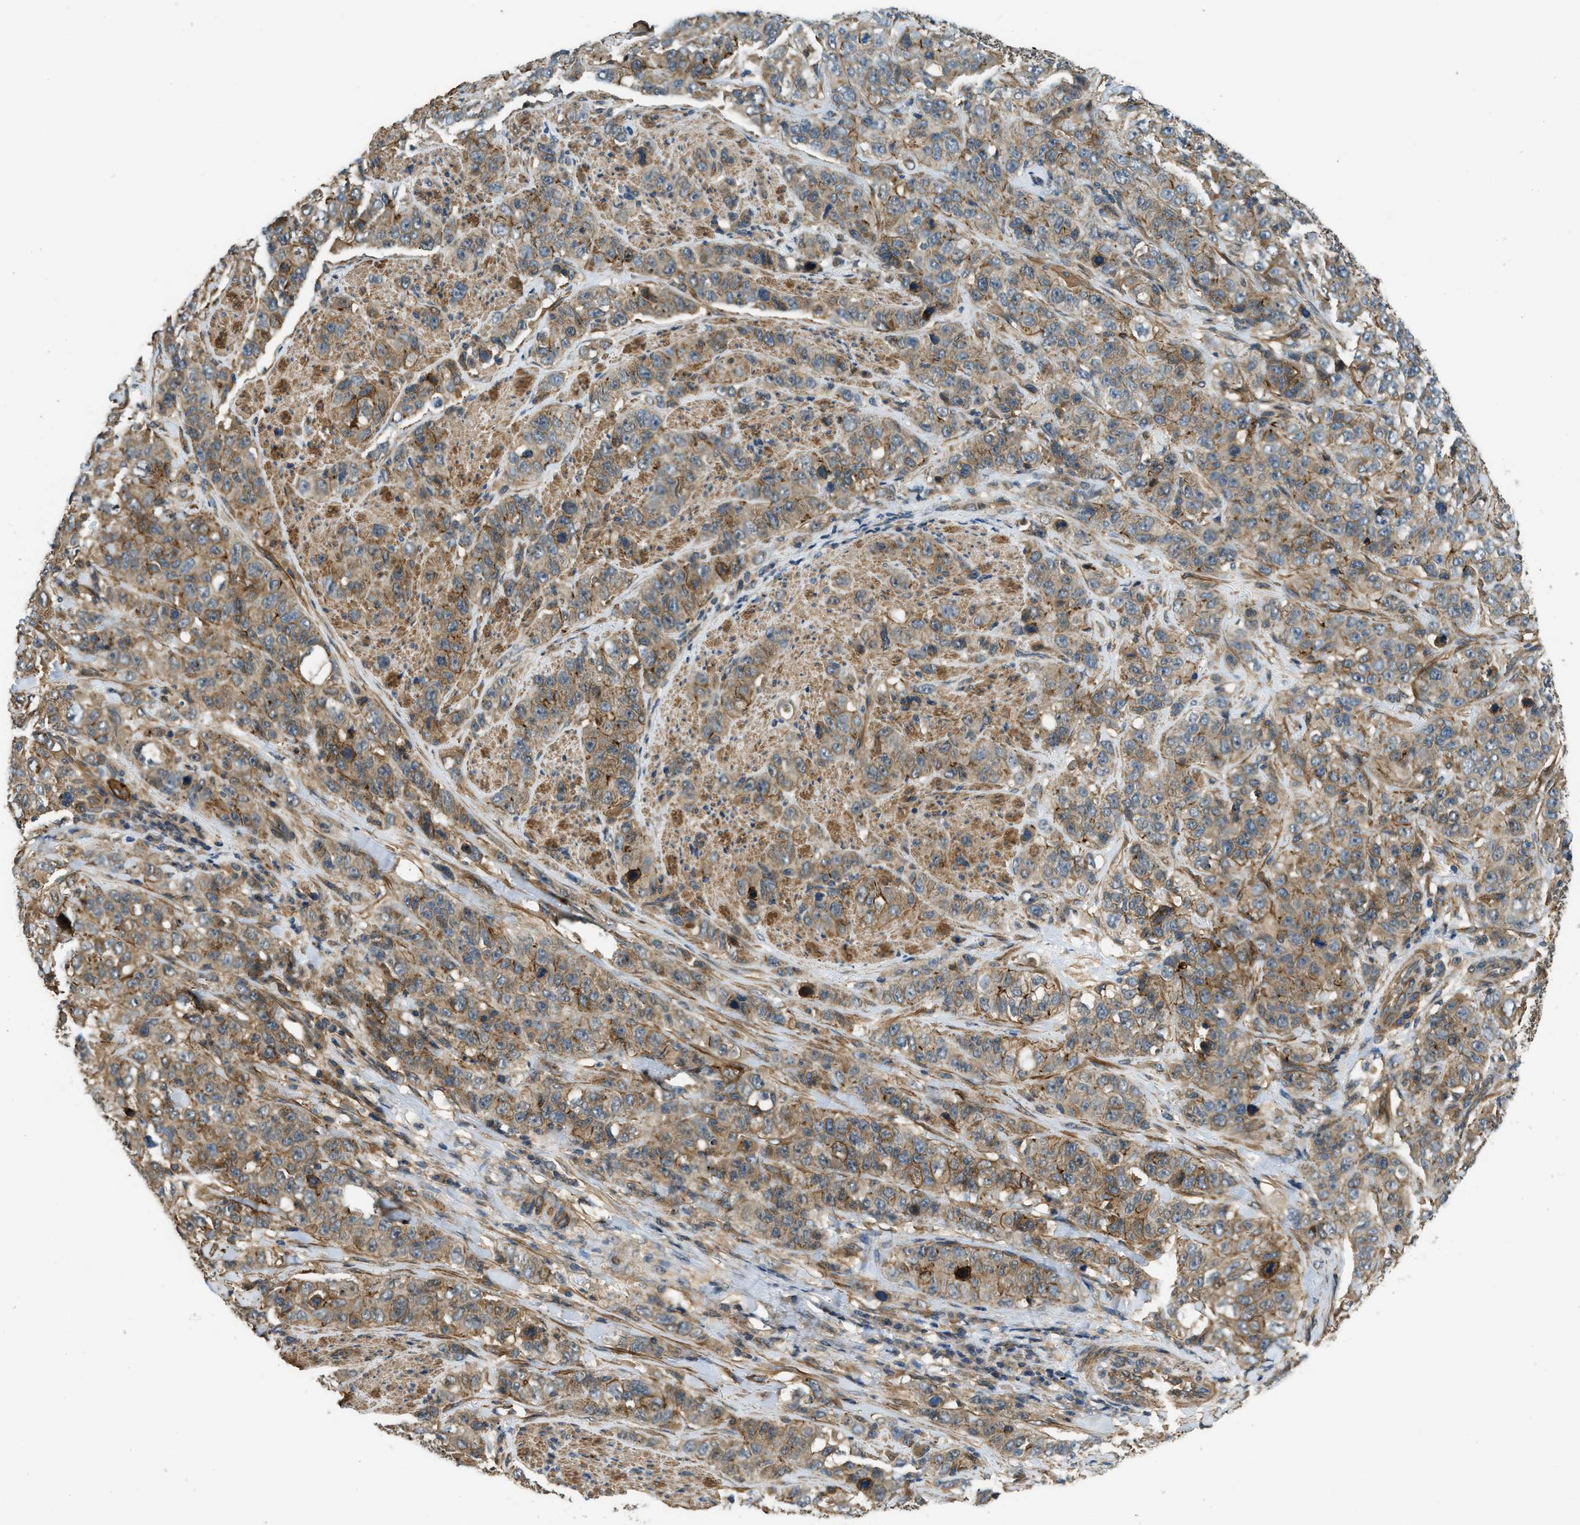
{"staining": {"intensity": "weak", "quantity": ">75%", "location": "cytoplasmic/membranous"}, "tissue": "stomach cancer", "cell_type": "Tumor cells", "image_type": "cancer", "snomed": [{"axis": "morphology", "description": "Adenocarcinoma, NOS"}, {"axis": "topography", "description": "Stomach"}], "caption": "A brown stain highlights weak cytoplasmic/membranous expression of a protein in human stomach cancer (adenocarcinoma) tumor cells.", "gene": "CGN", "patient": {"sex": "male", "age": 48}}